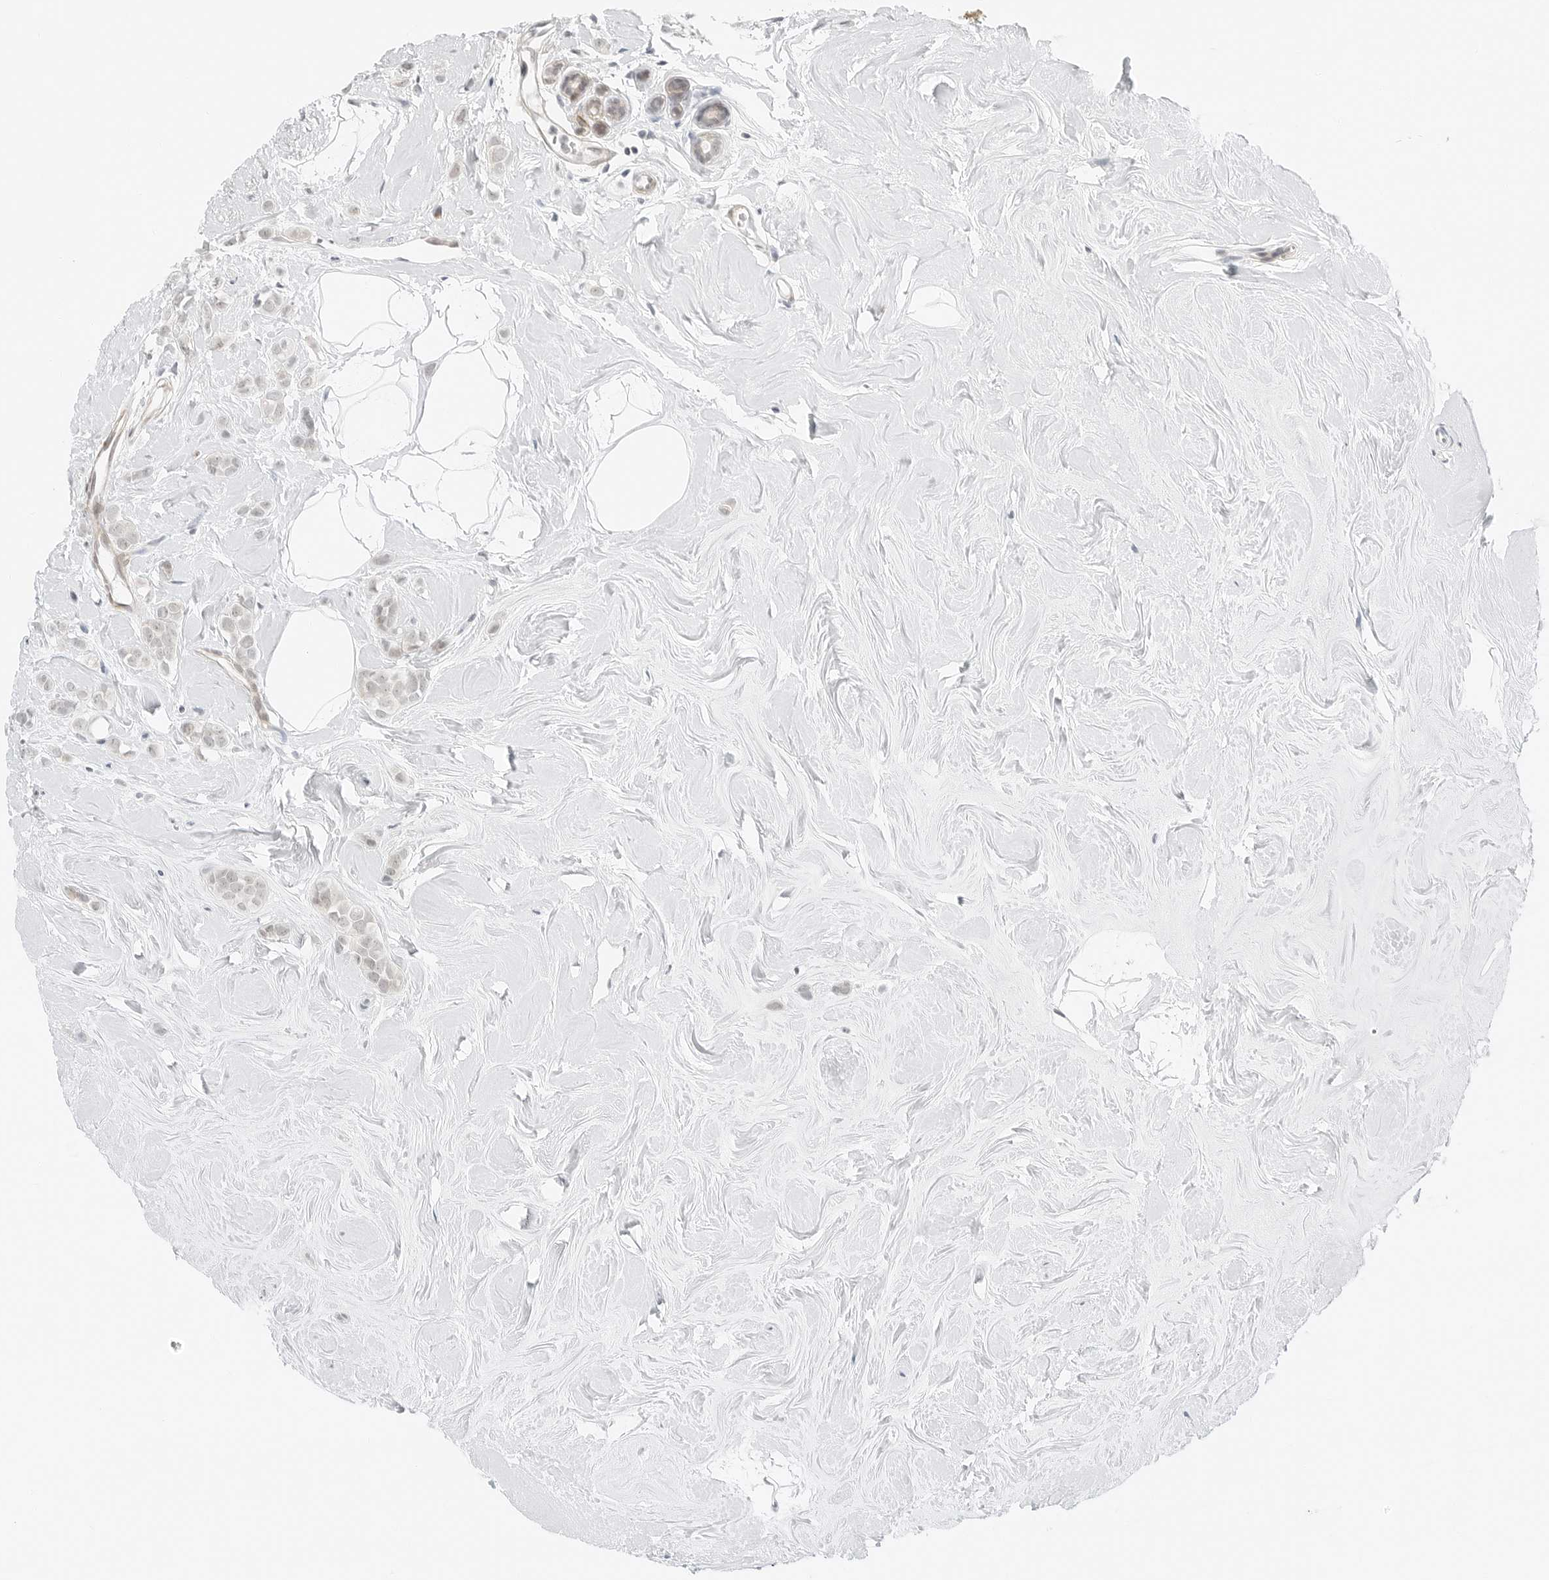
{"staining": {"intensity": "weak", "quantity": "<25%", "location": "nuclear"}, "tissue": "breast cancer", "cell_type": "Tumor cells", "image_type": "cancer", "snomed": [{"axis": "morphology", "description": "Lobular carcinoma"}, {"axis": "topography", "description": "Breast"}], "caption": "Immunohistochemical staining of breast lobular carcinoma exhibits no significant positivity in tumor cells. (Stains: DAB immunohistochemistry with hematoxylin counter stain, Microscopy: brightfield microscopy at high magnification).", "gene": "CCSAP", "patient": {"sex": "female", "age": 47}}